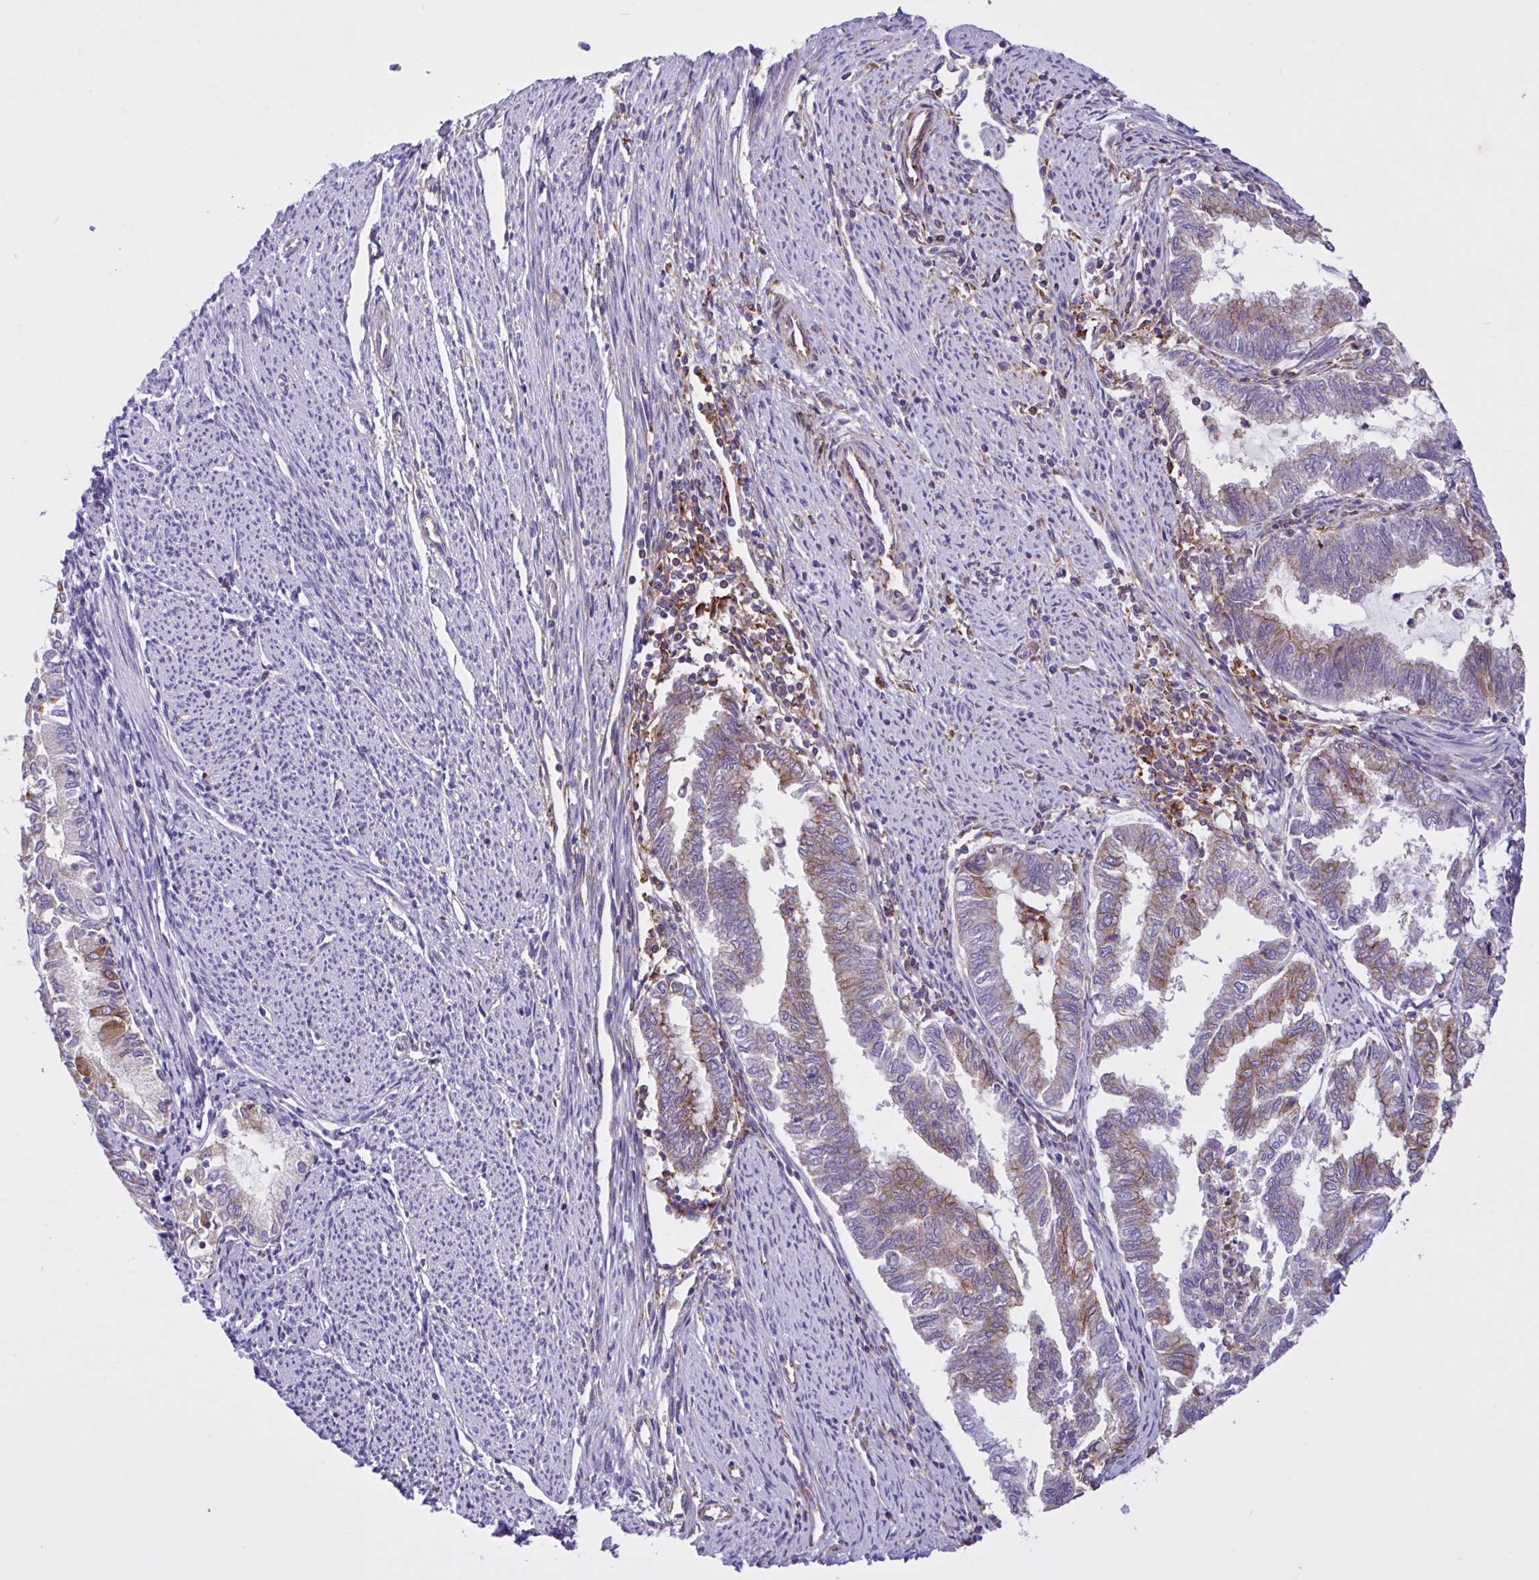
{"staining": {"intensity": "moderate", "quantity": "25%-75%", "location": "cytoplasmic/membranous"}, "tissue": "endometrial cancer", "cell_type": "Tumor cells", "image_type": "cancer", "snomed": [{"axis": "morphology", "description": "Adenocarcinoma, NOS"}, {"axis": "topography", "description": "Endometrium"}], "caption": "Tumor cells show moderate cytoplasmic/membranous staining in approximately 25%-75% of cells in endometrial cancer (adenocarcinoma). (DAB IHC with brightfield microscopy, high magnification).", "gene": "OR51M1", "patient": {"sex": "female", "age": 79}}